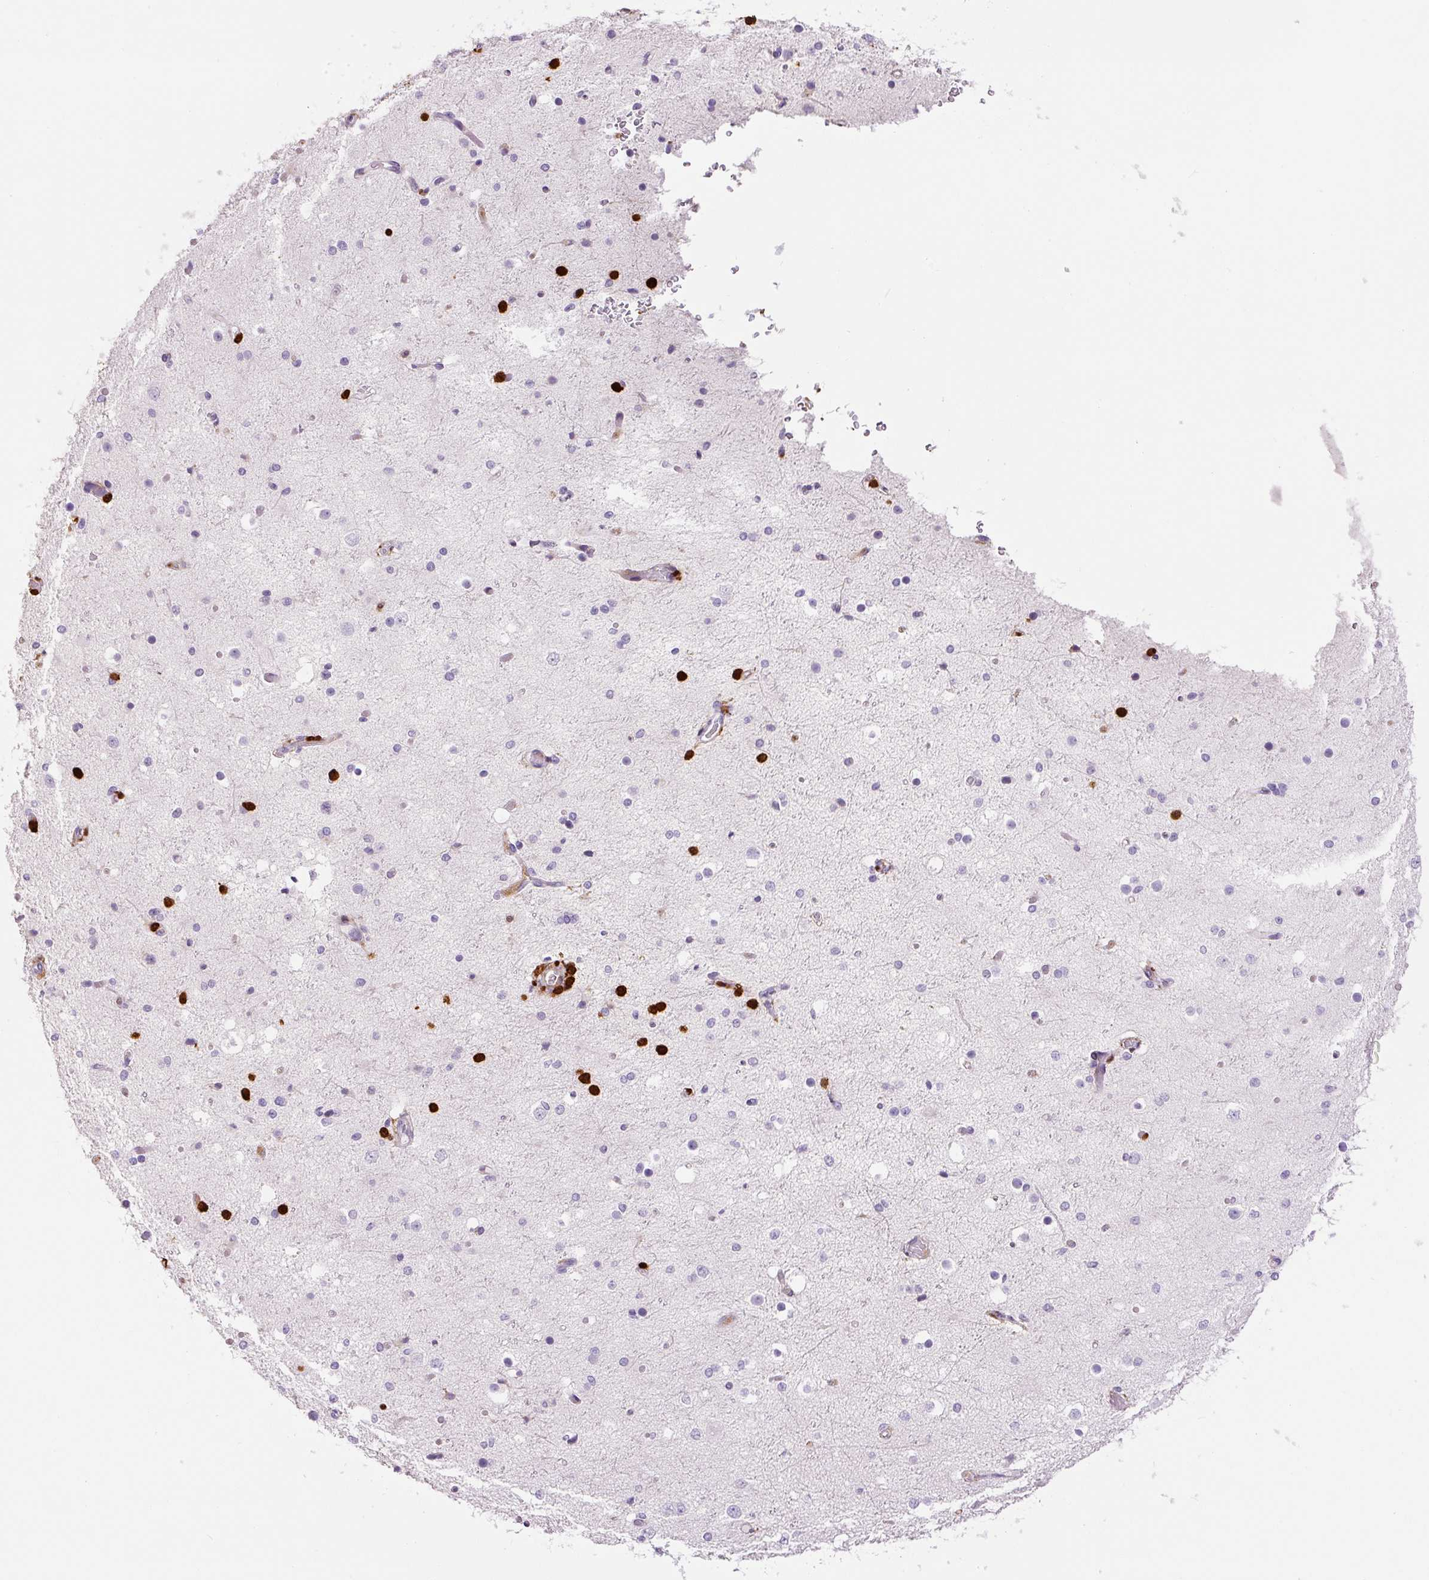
{"staining": {"intensity": "negative", "quantity": "none", "location": "none"}, "tissue": "cerebral cortex", "cell_type": "Endothelial cells", "image_type": "normal", "snomed": [{"axis": "morphology", "description": "Normal tissue, NOS"}, {"axis": "morphology", "description": "Inflammation, NOS"}, {"axis": "topography", "description": "Cerebral cortex"}], "caption": "Image shows no significant protein positivity in endothelial cells of normal cerebral cortex. (Stains: DAB IHC with hematoxylin counter stain, Microscopy: brightfield microscopy at high magnification).", "gene": "S100A4", "patient": {"sex": "male", "age": 6}}